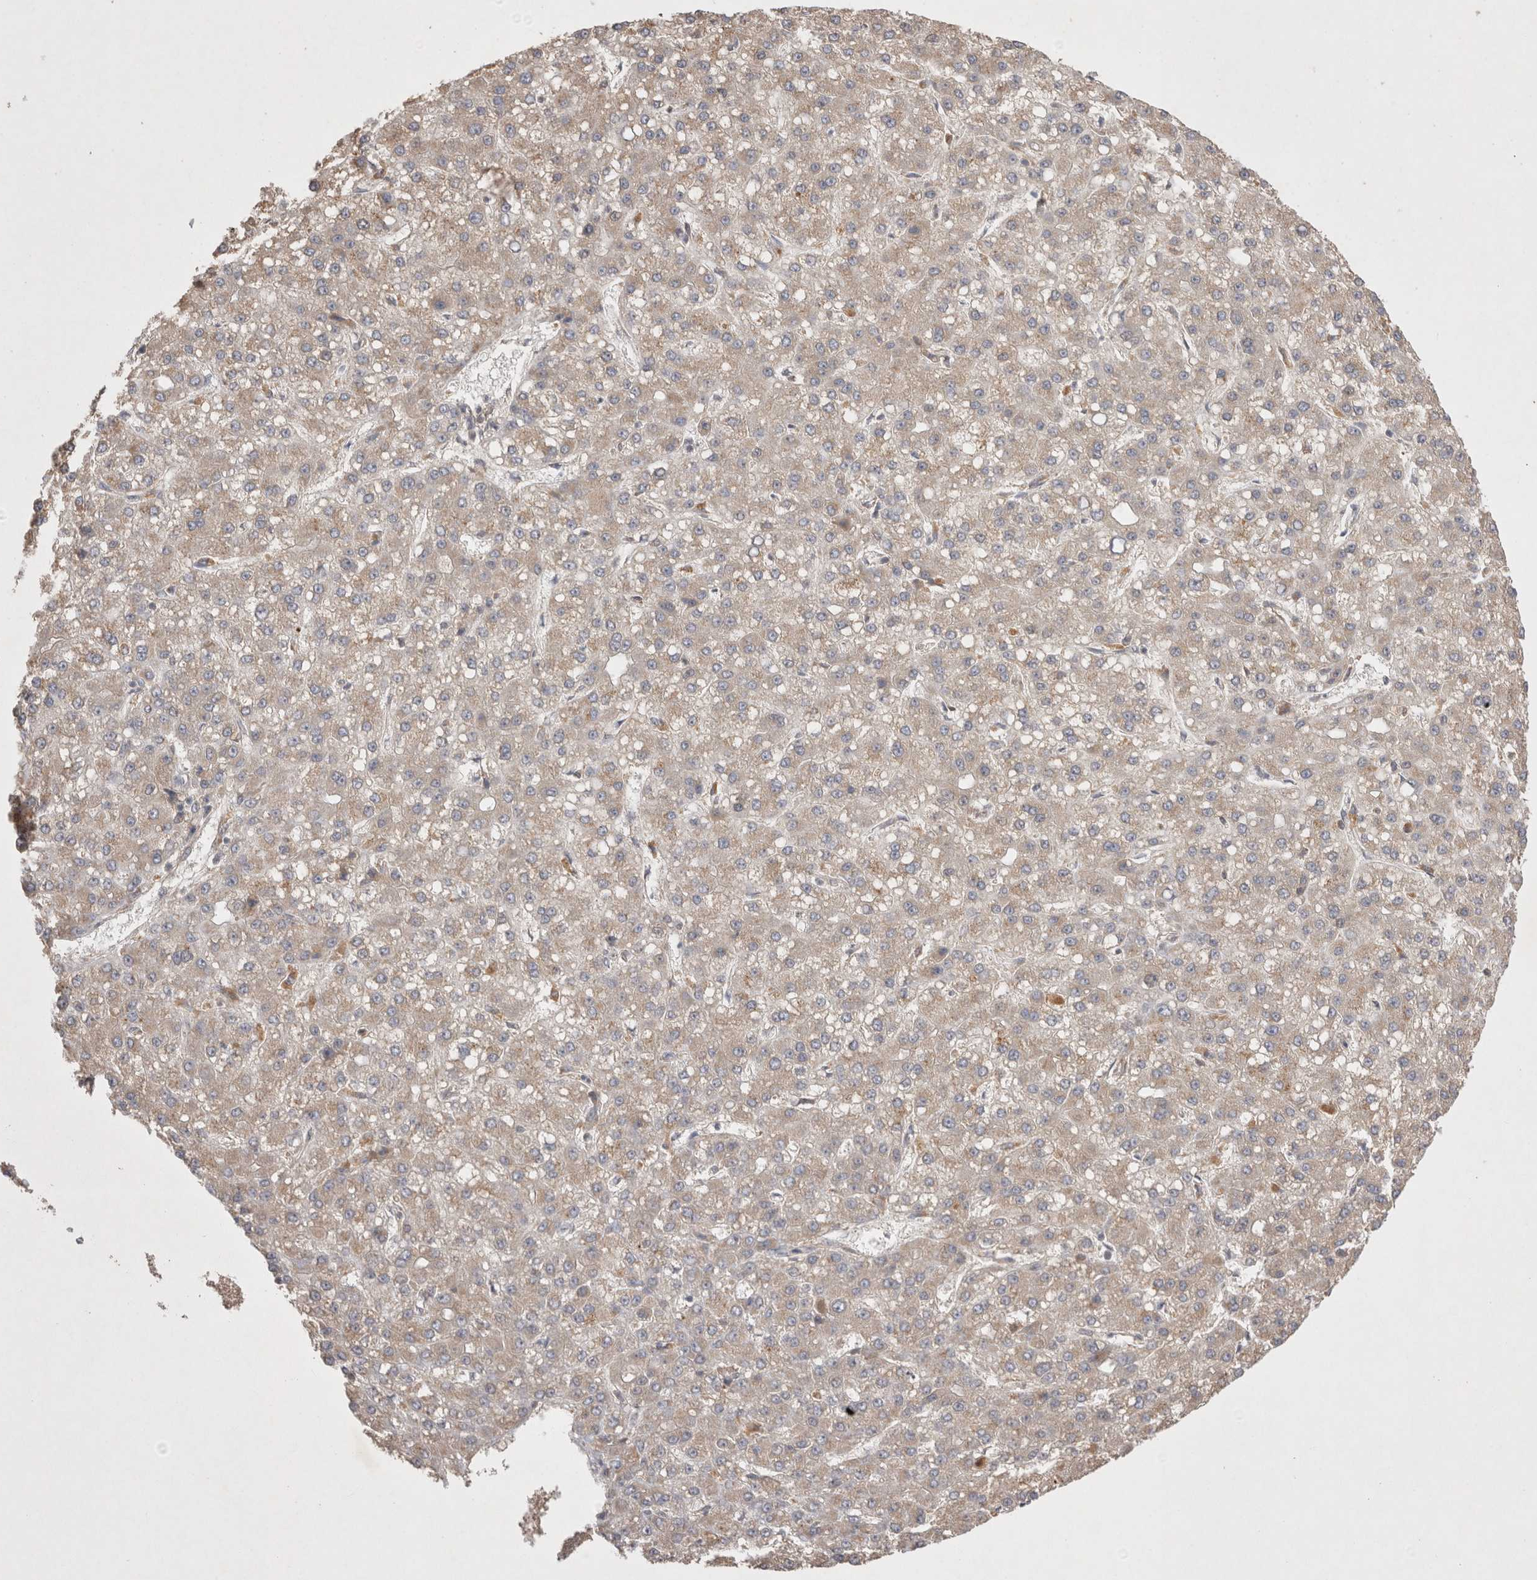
{"staining": {"intensity": "weak", "quantity": ">75%", "location": "cytoplasmic/membranous"}, "tissue": "liver cancer", "cell_type": "Tumor cells", "image_type": "cancer", "snomed": [{"axis": "morphology", "description": "Carcinoma, Hepatocellular, NOS"}, {"axis": "topography", "description": "Liver"}], "caption": "Immunohistochemistry (IHC) (DAB (3,3'-diaminobenzidine)) staining of liver cancer reveals weak cytoplasmic/membranous protein expression in approximately >75% of tumor cells.", "gene": "NPC1", "patient": {"sex": "male", "age": 67}}